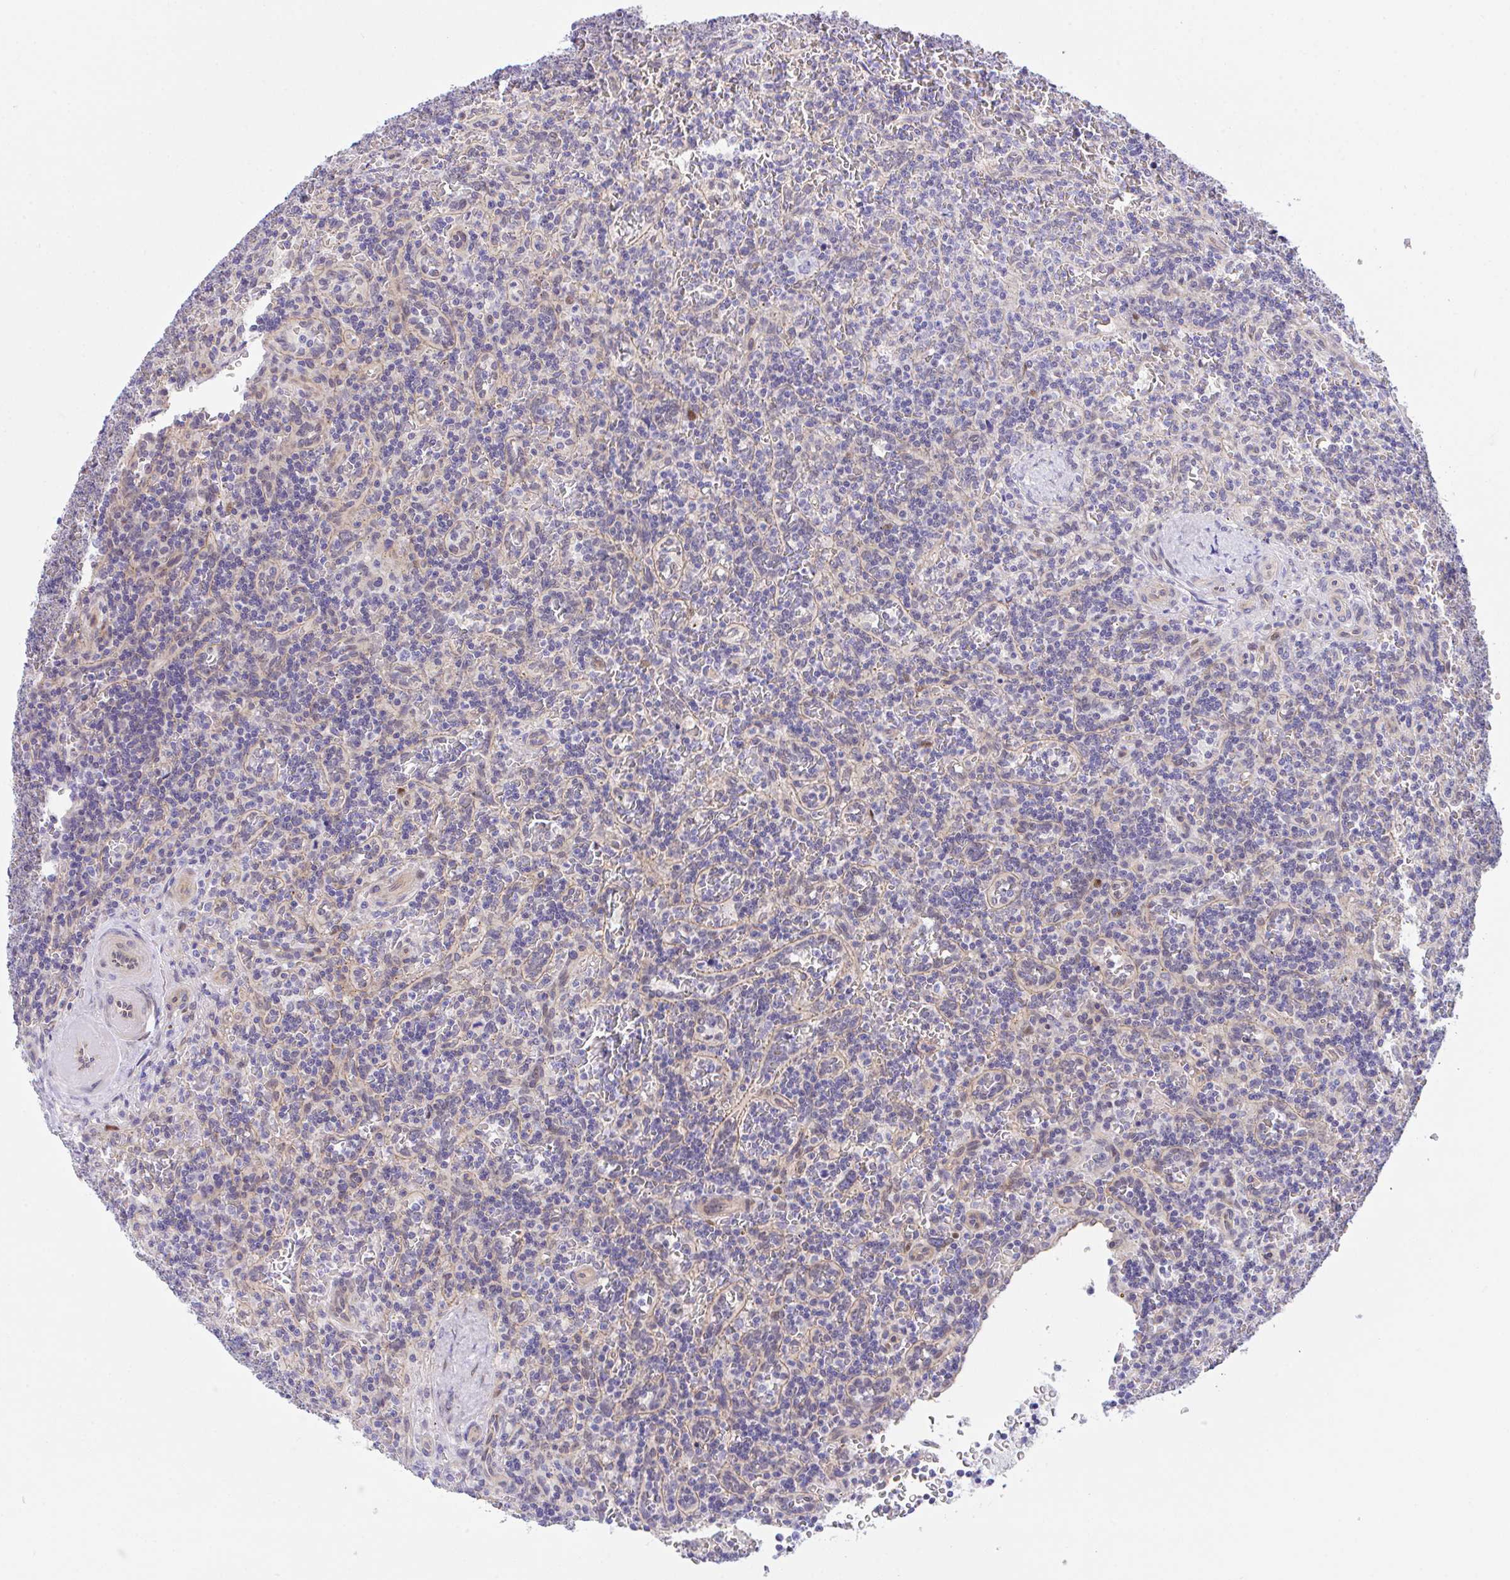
{"staining": {"intensity": "negative", "quantity": "none", "location": "none"}, "tissue": "lymphoma", "cell_type": "Tumor cells", "image_type": "cancer", "snomed": [{"axis": "morphology", "description": "Malignant lymphoma, non-Hodgkin's type, Low grade"}, {"axis": "topography", "description": "Spleen"}], "caption": "An IHC histopathology image of lymphoma is shown. There is no staining in tumor cells of lymphoma. (DAB (3,3'-diaminobenzidine) IHC visualized using brightfield microscopy, high magnification).", "gene": "ZBED3", "patient": {"sex": "male", "age": 73}}